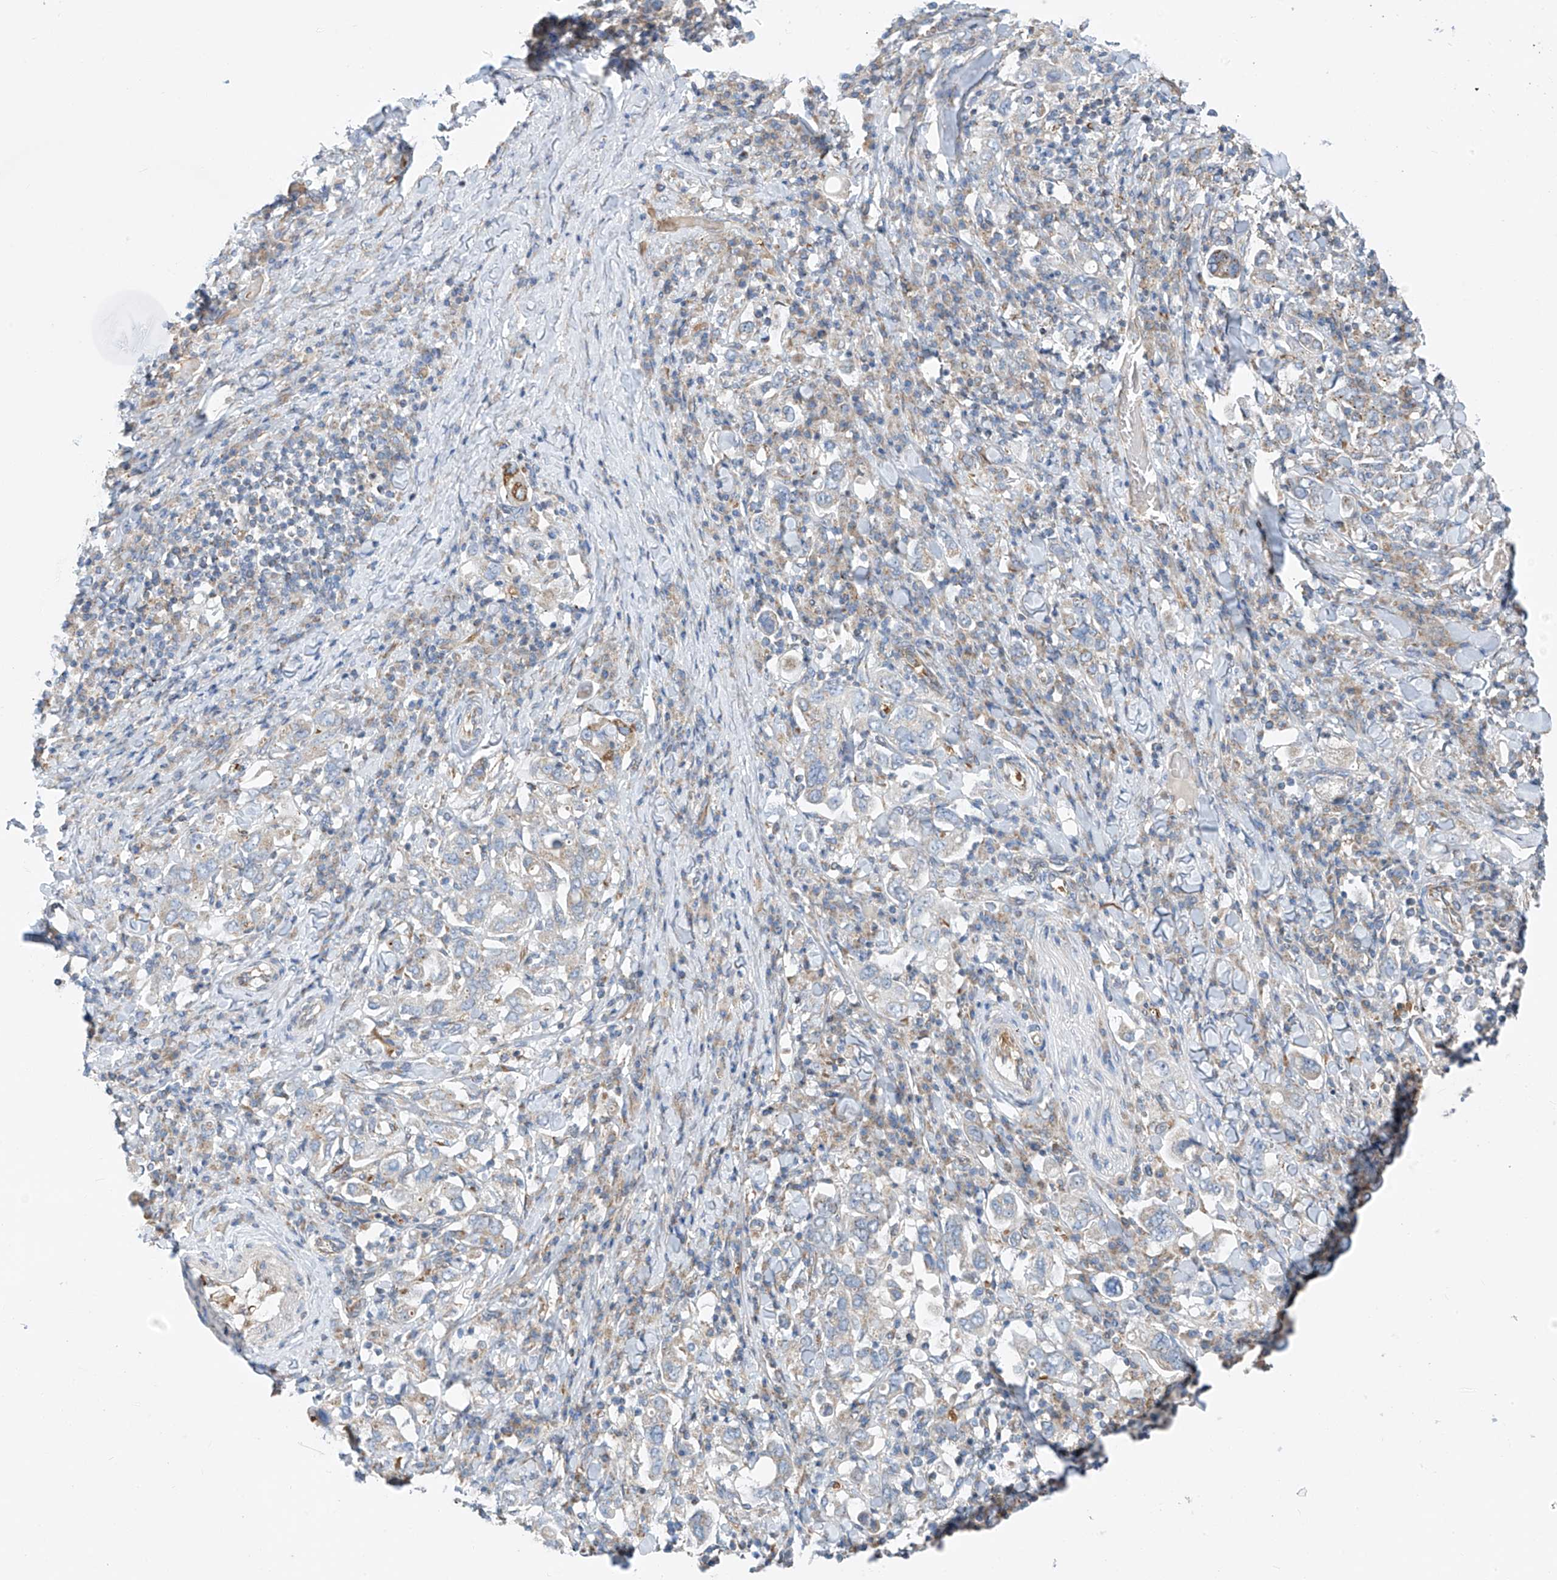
{"staining": {"intensity": "negative", "quantity": "none", "location": "none"}, "tissue": "stomach cancer", "cell_type": "Tumor cells", "image_type": "cancer", "snomed": [{"axis": "morphology", "description": "Adenocarcinoma, NOS"}, {"axis": "topography", "description": "Stomach, upper"}], "caption": "The immunohistochemistry image has no significant positivity in tumor cells of adenocarcinoma (stomach) tissue.", "gene": "EOMES", "patient": {"sex": "male", "age": 62}}